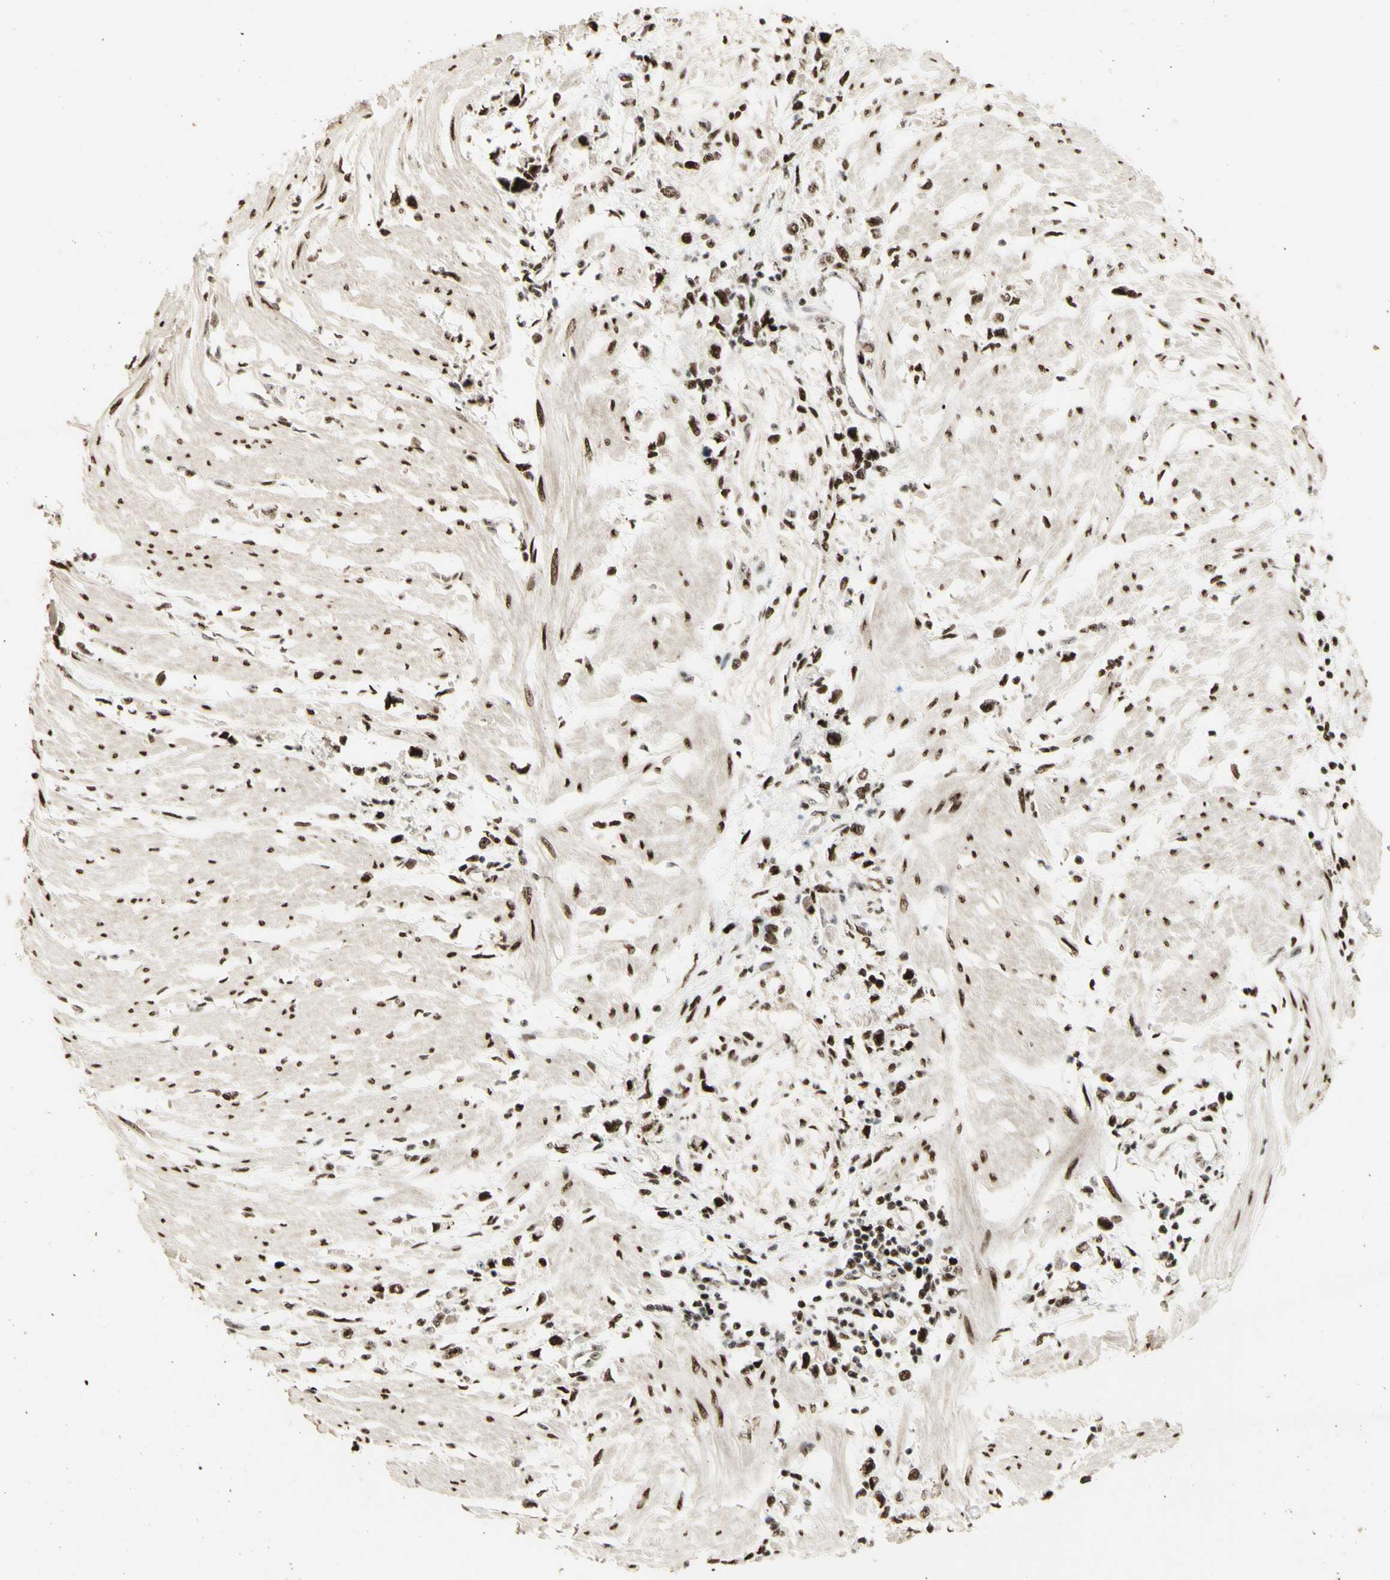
{"staining": {"intensity": "strong", "quantity": ">75%", "location": "nuclear"}, "tissue": "stomach cancer", "cell_type": "Tumor cells", "image_type": "cancer", "snomed": [{"axis": "morphology", "description": "Adenocarcinoma, NOS"}, {"axis": "topography", "description": "Stomach"}], "caption": "Human stomach adenocarcinoma stained with a protein marker displays strong staining in tumor cells.", "gene": "DHX9", "patient": {"sex": "female", "age": 59}}